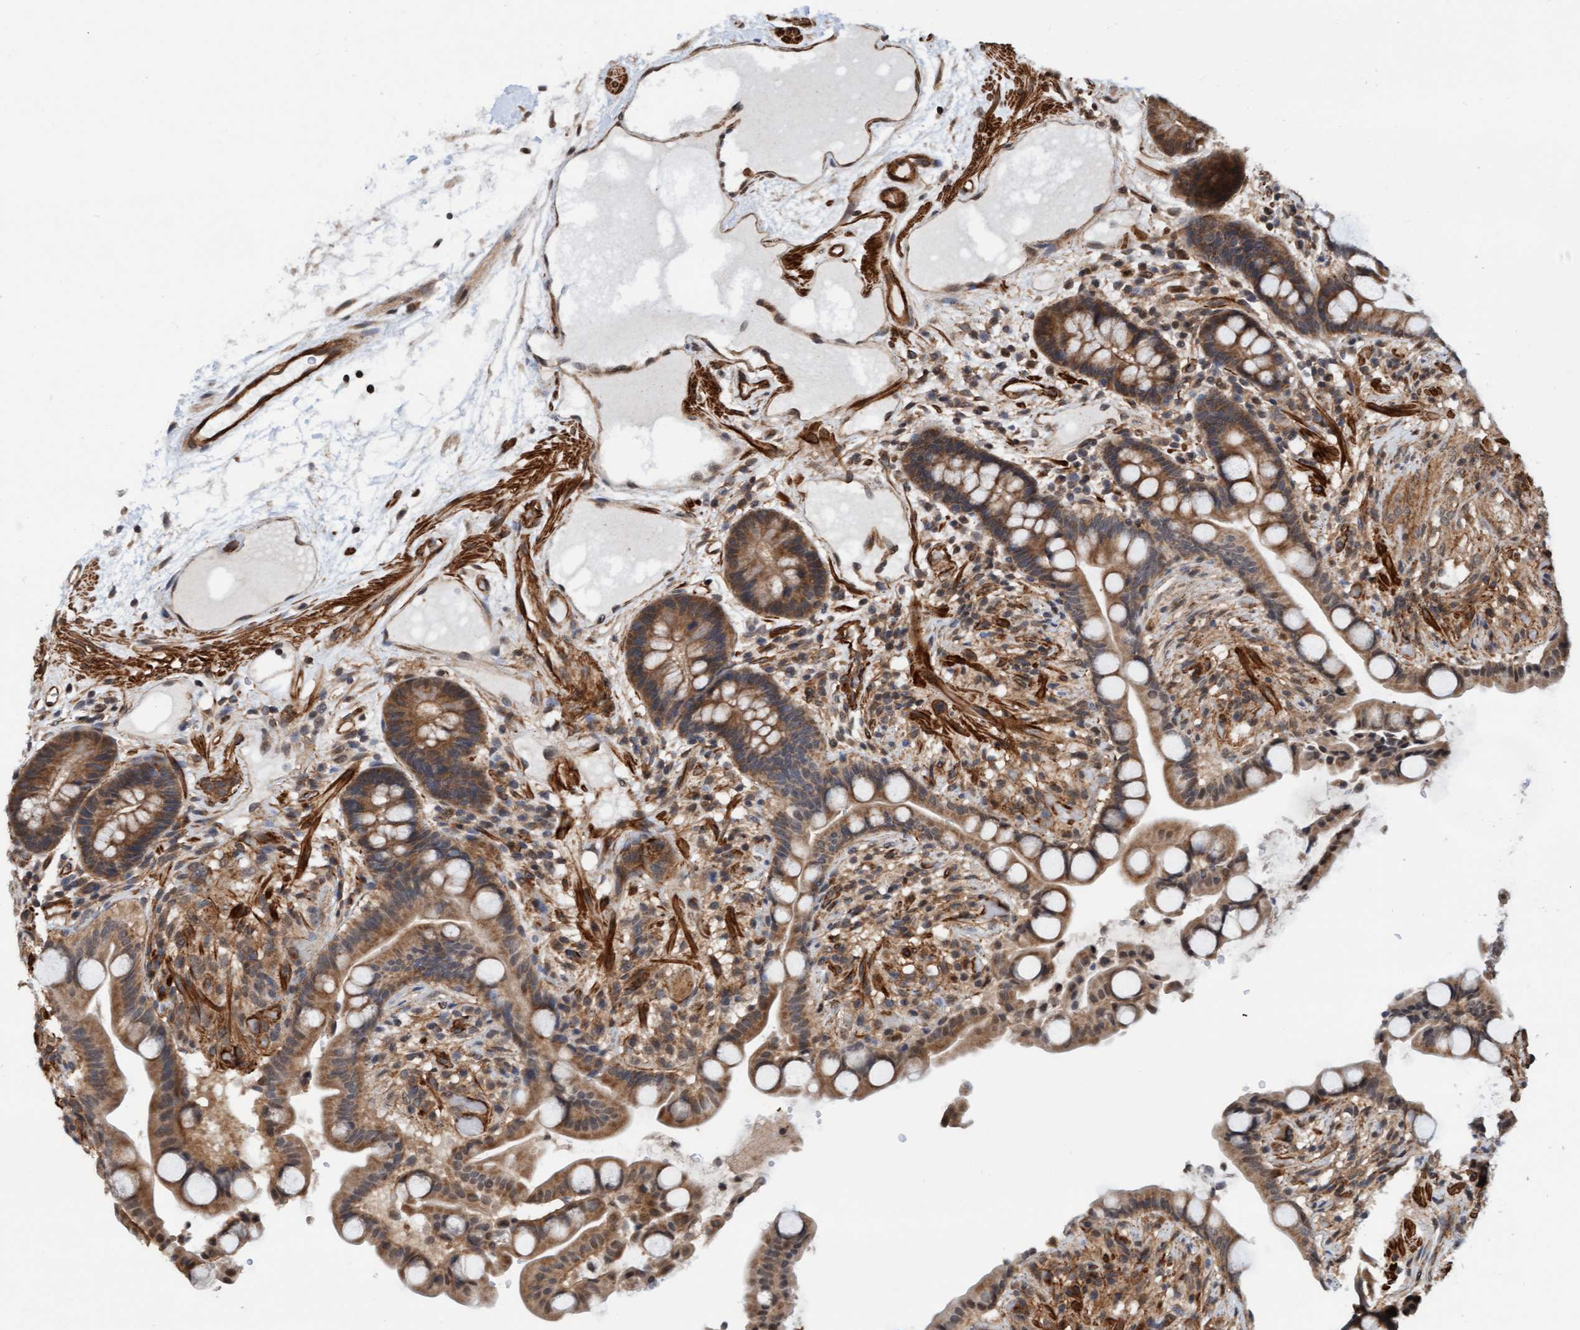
{"staining": {"intensity": "moderate", "quantity": ">75%", "location": "cytoplasmic/membranous"}, "tissue": "colon", "cell_type": "Endothelial cells", "image_type": "normal", "snomed": [{"axis": "morphology", "description": "Normal tissue, NOS"}, {"axis": "topography", "description": "Colon"}], "caption": "A medium amount of moderate cytoplasmic/membranous staining is present in approximately >75% of endothelial cells in benign colon. The protein of interest is stained brown, and the nuclei are stained in blue (DAB IHC with brightfield microscopy, high magnification).", "gene": "STXBP4", "patient": {"sex": "male", "age": 73}}